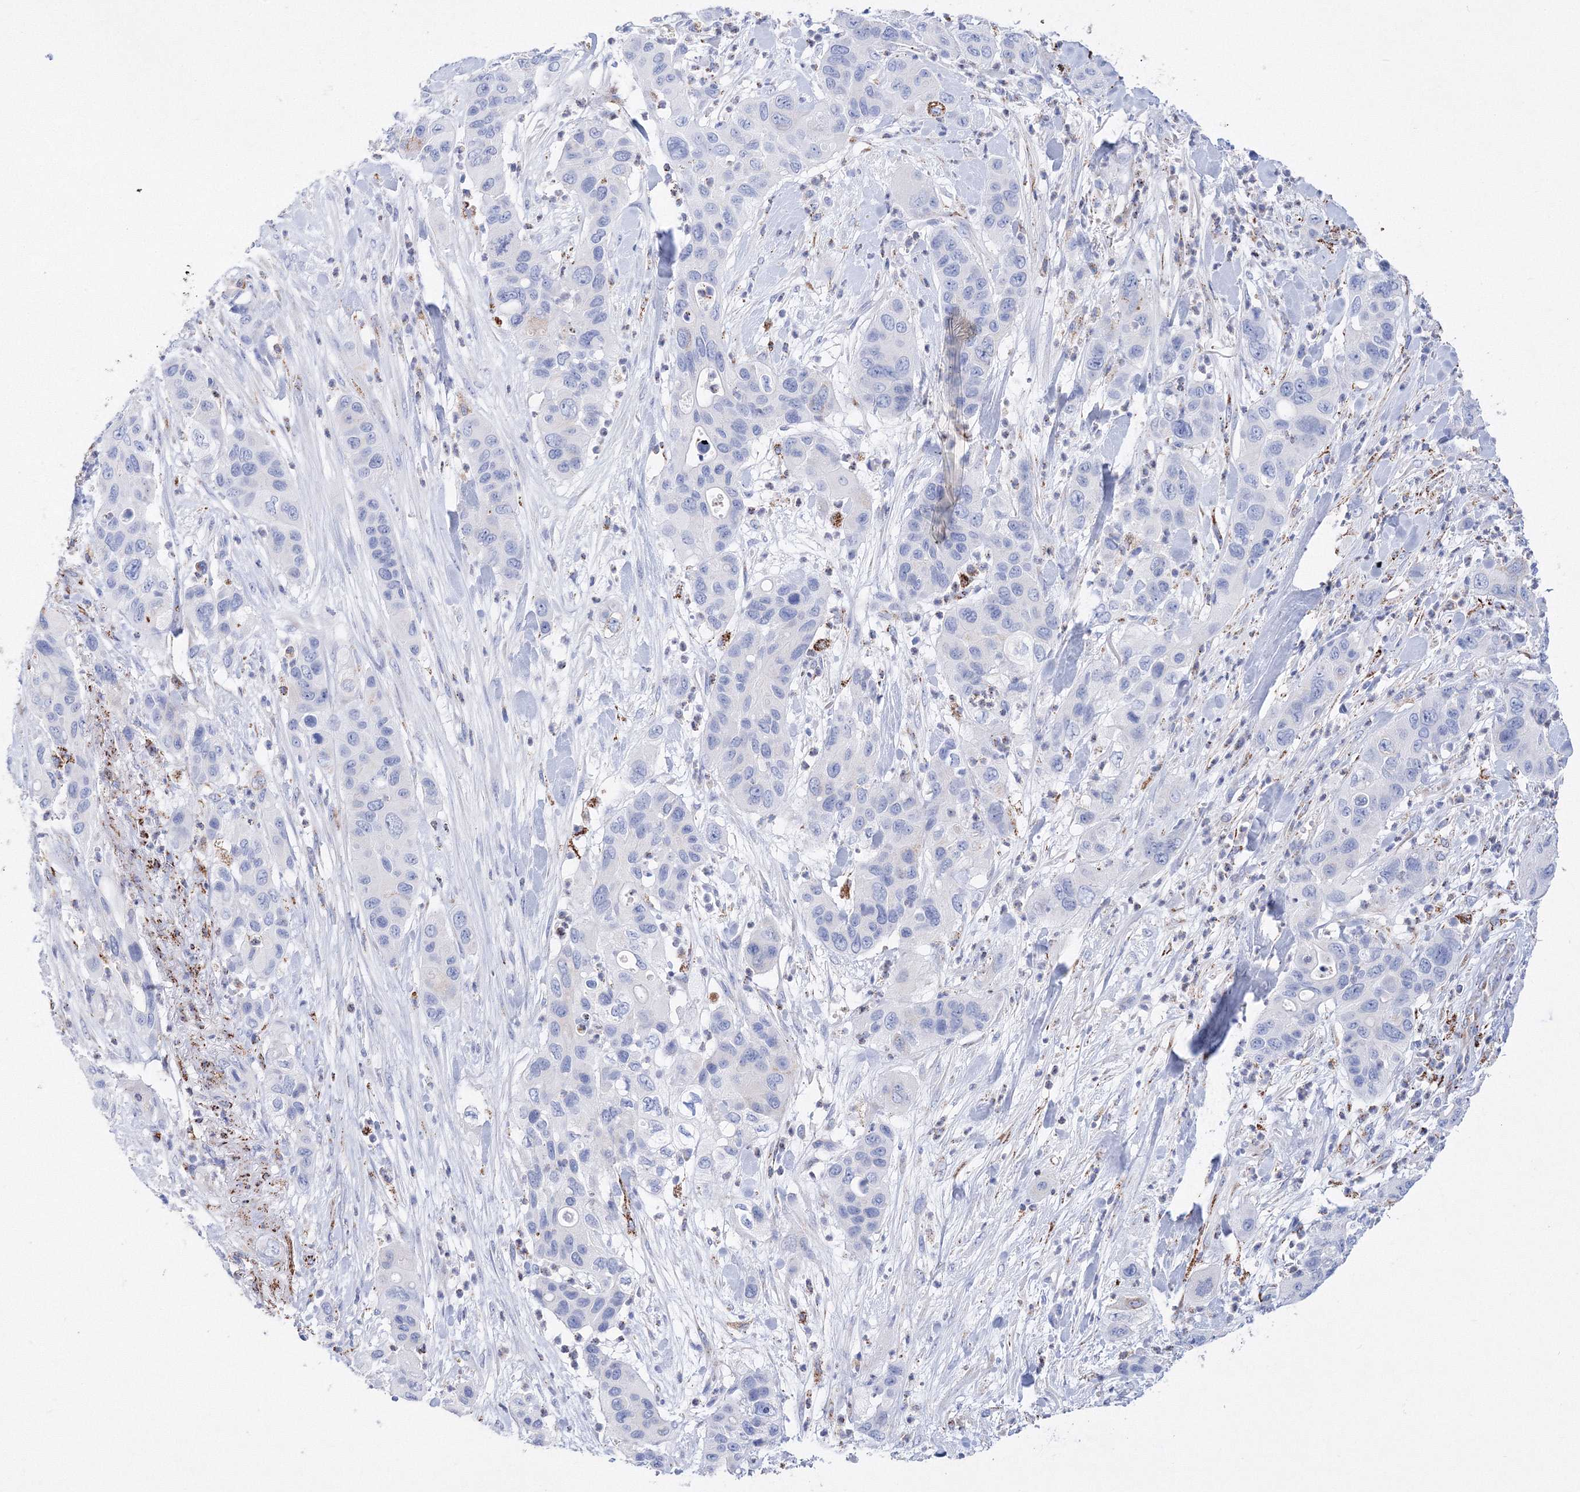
{"staining": {"intensity": "negative", "quantity": "none", "location": "none"}, "tissue": "pancreatic cancer", "cell_type": "Tumor cells", "image_type": "cancer", "snomed": [{"axis": "morphology", "description": "Adenocarcinoma, NOS"}, {"axis": "topography", "description": "Pancreas"}], "caption": "The histopathology image exhibits no significant positivity in tumor cells of adenocarcinoma (pancreatic).", "gene": "MERTK", "patient": {"sex": "female", "age": 71}}